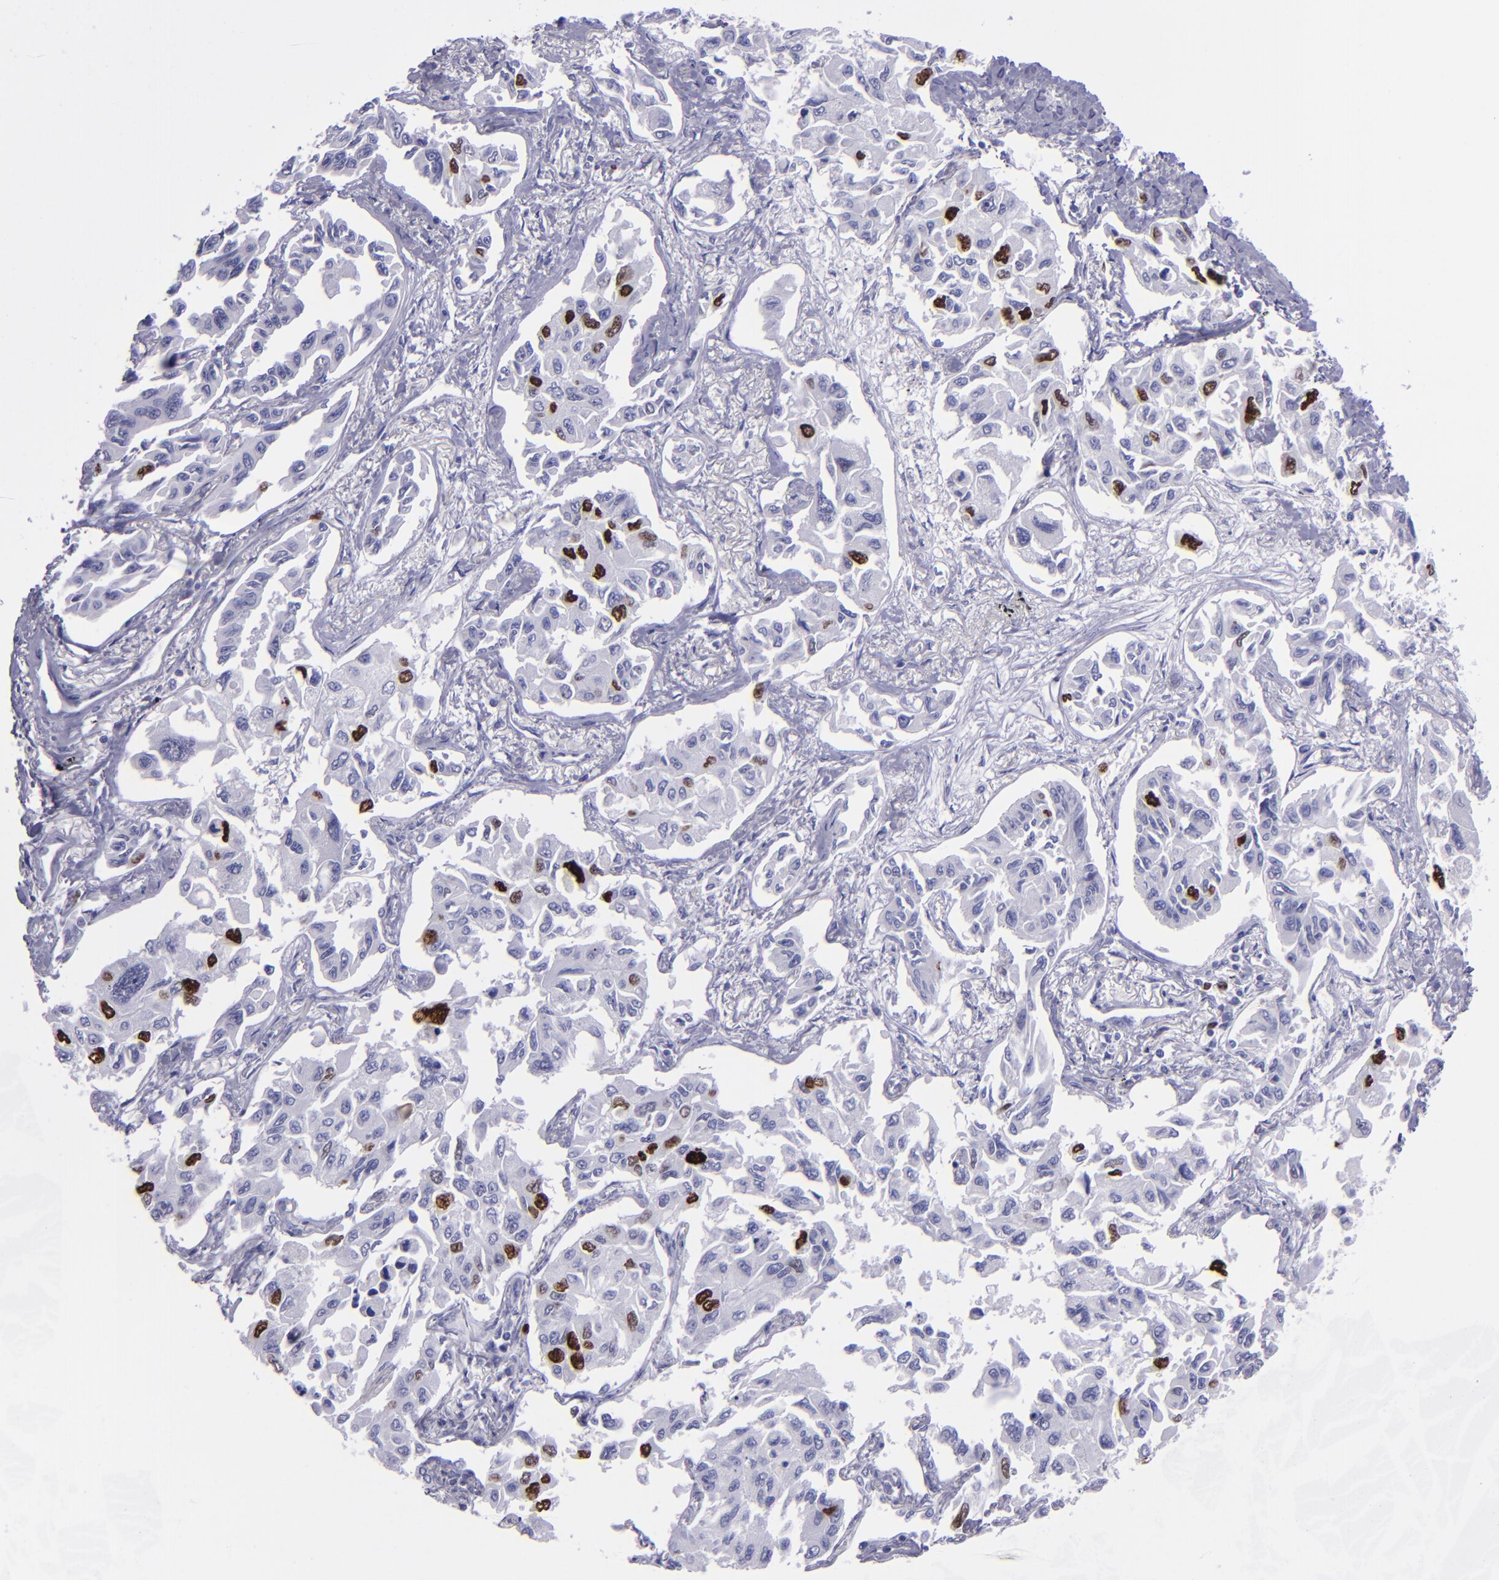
{"staining": {"intensity": "strong", "quantity": "<25%", "location": "nuclear"}, "tissue": "lung cancer", "cell_type": "Tumor cells", "image_type": "cancer", "snomed": [{"axis": "morphology", "description": "Adenocarcinoma, NOS"}, {"axis": "topography", "description": "Lung"}], "caption": "Lung cancer stained with immunohistochemistry displays strong nuclear expression in approximately <25% of tumor cells.", "gene": "TOP2A", "patient": {"sex": "male", "age": 64}}